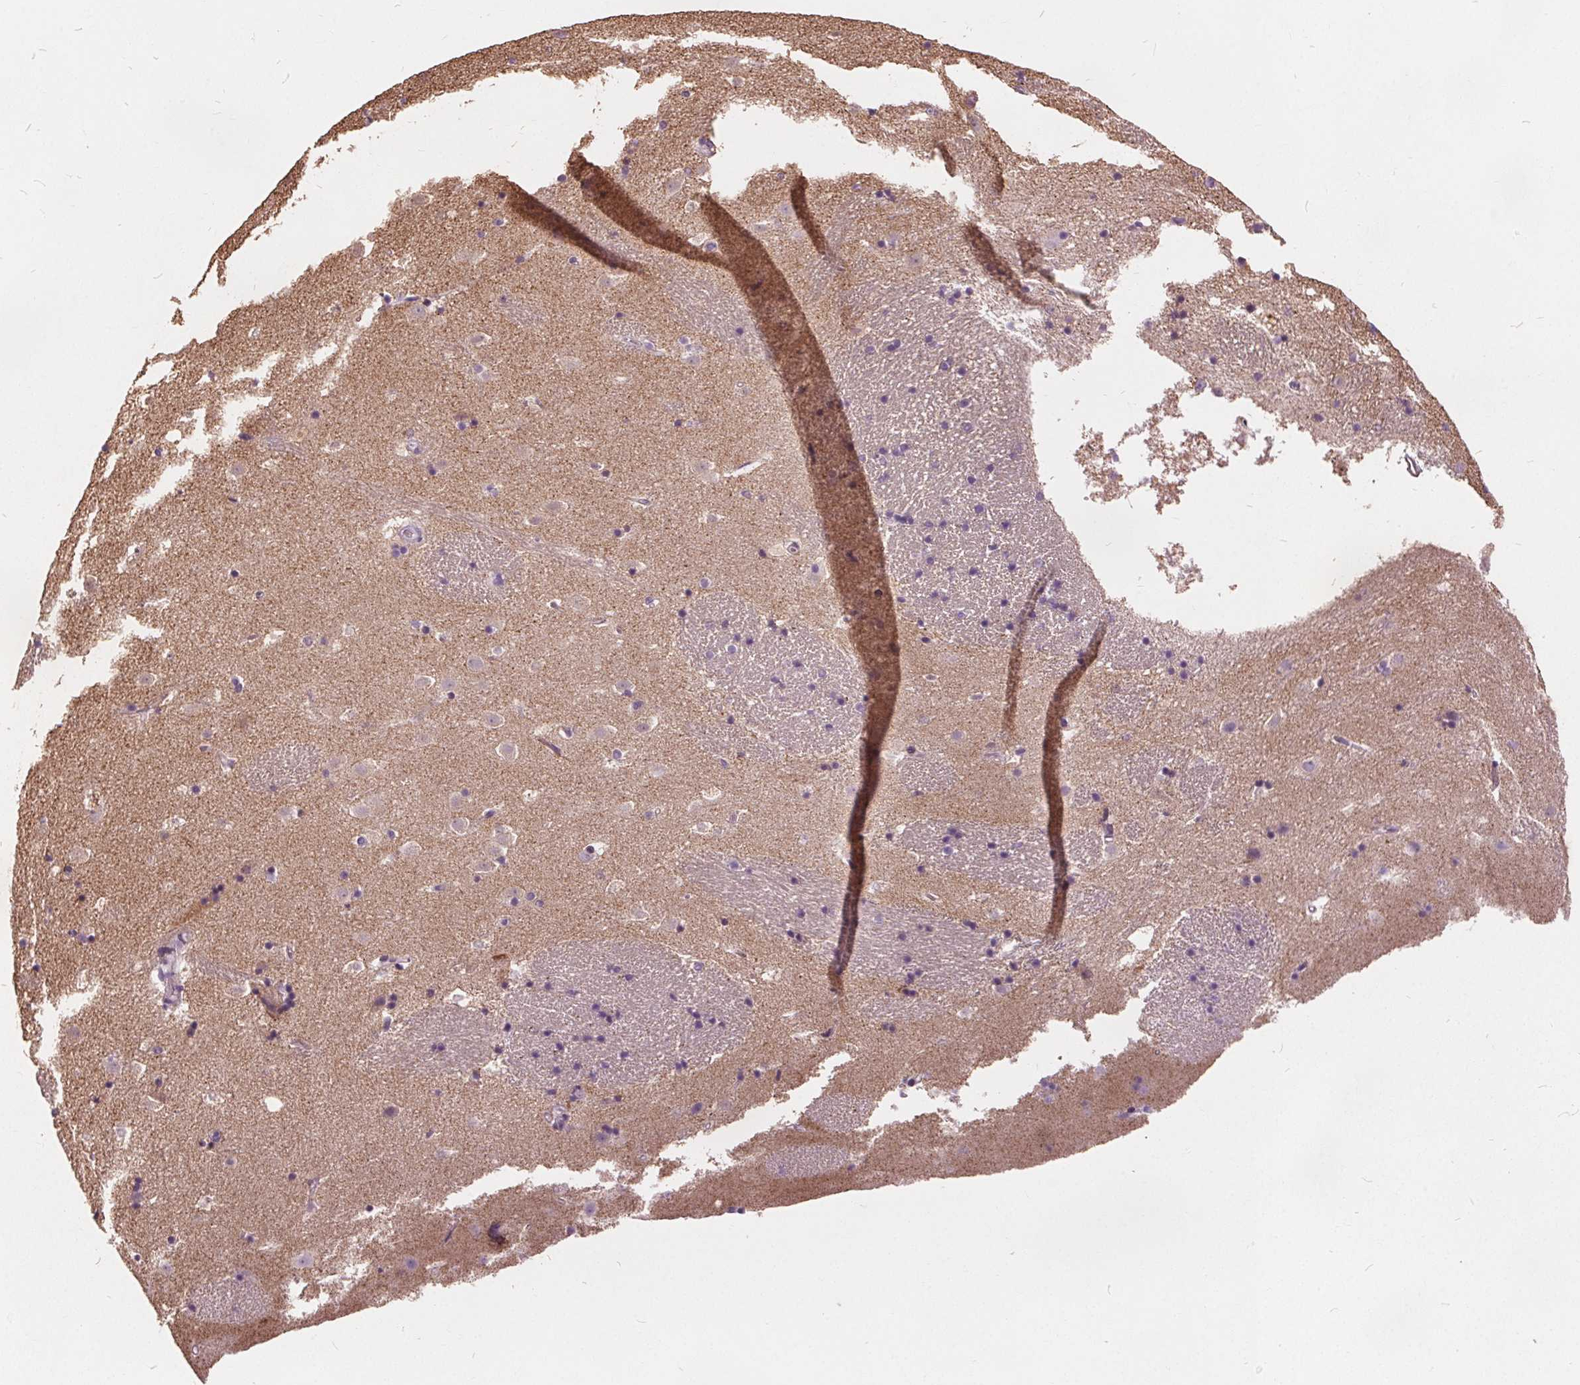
{"staining": {"intensity": "negative", "quantity": "none", "location": "none"}, "tissue": "caudate", "cell_type": "Glial cells", "image_type": "normal", "snomed": [{"axis": "morphology", "description": "Normal tissue, NOS"}, {"axis": "topography", "description": "Lateral ventricle wall"}], "caption": "Photomicrograph shows no protein positivity in glial cells of normal caudate. (DAB (3,3'-diaminobenzidine) IHC, high magnification).", "gene": "ACOX2", "patient": {"sex": "male", "age": 37}}